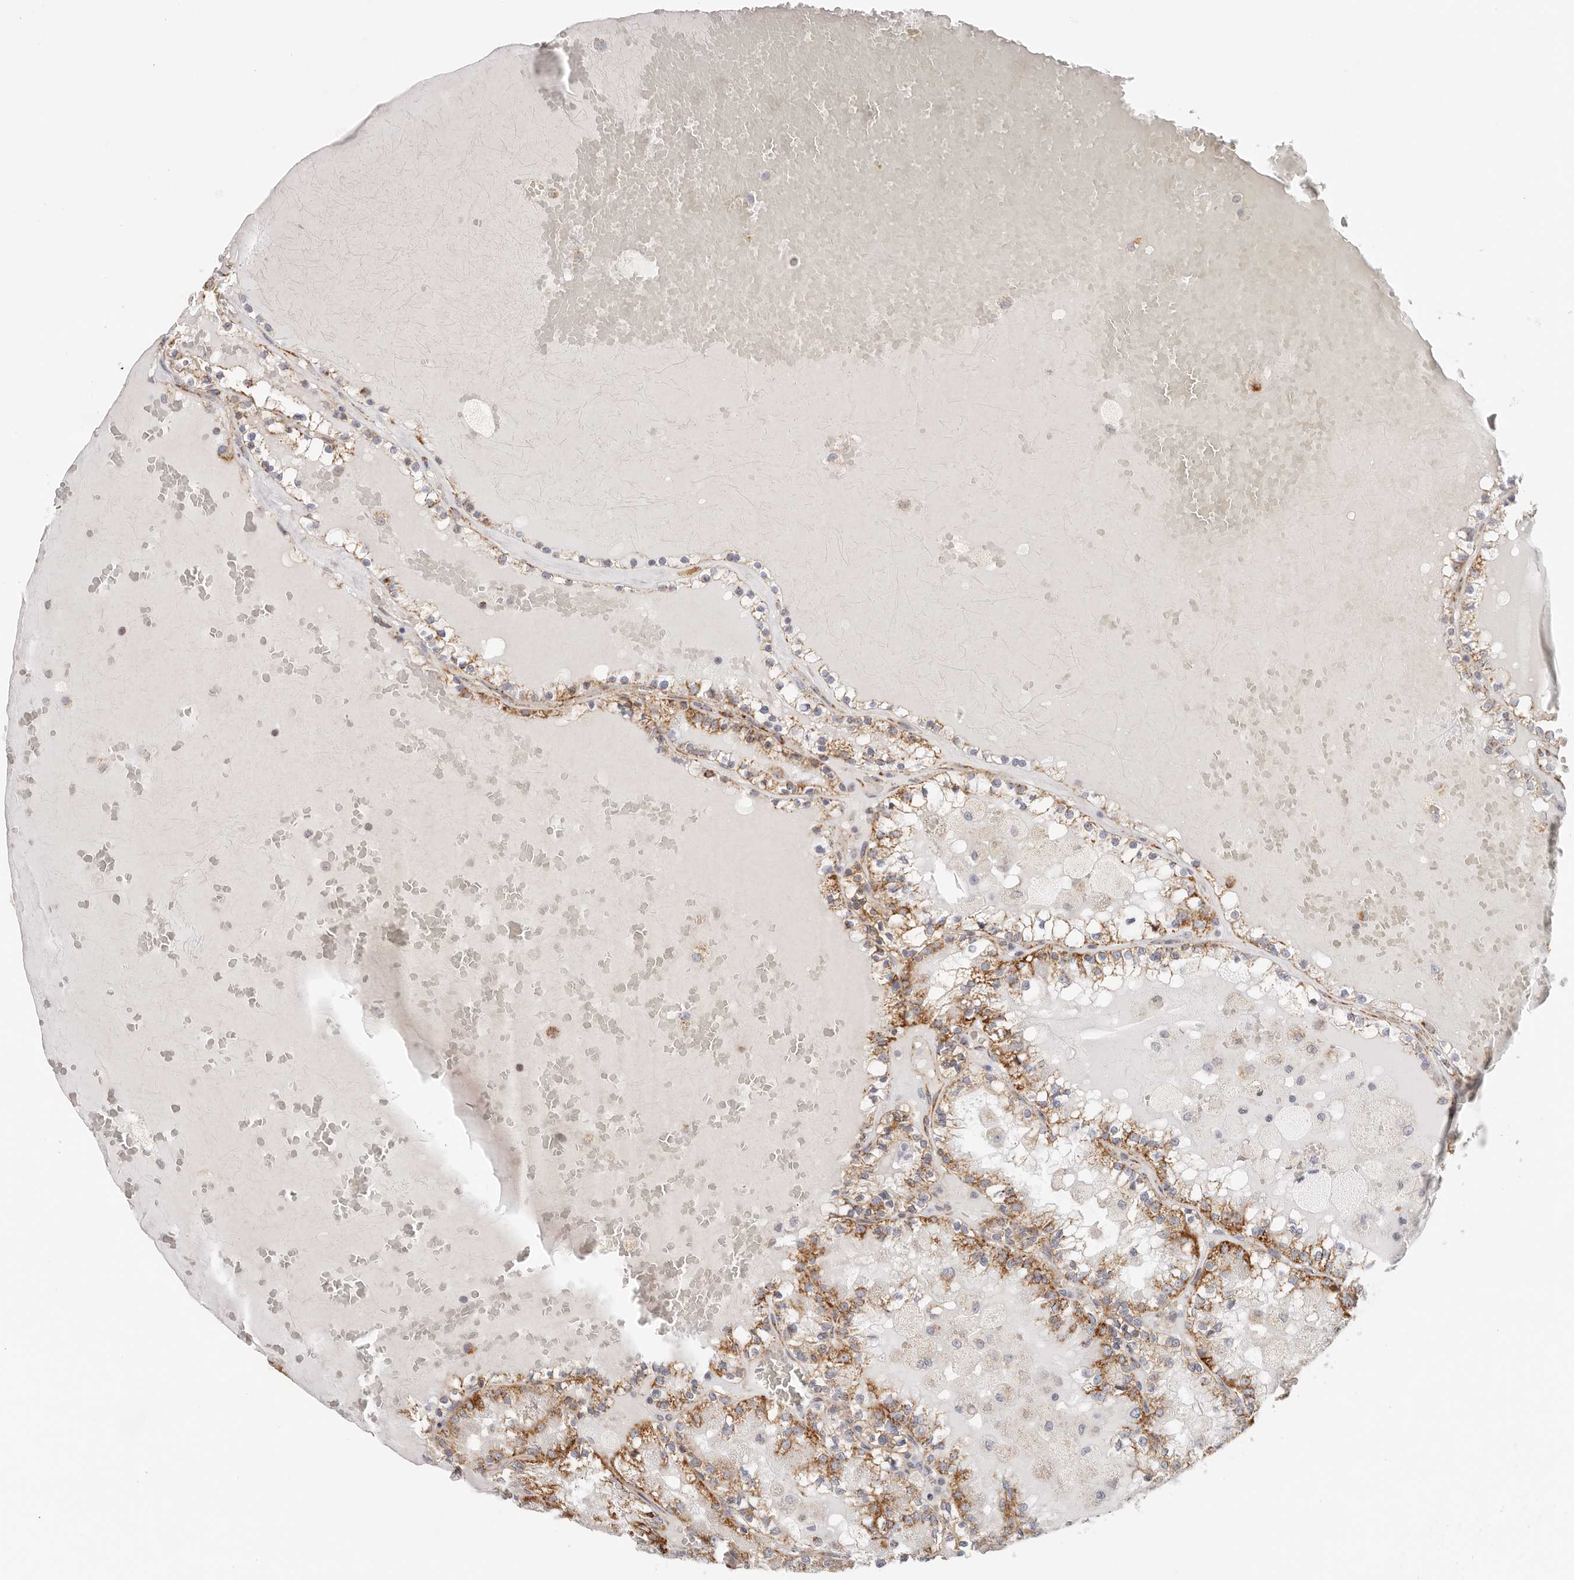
{"staining": {"intensity": "strong", "quantity": "25%-75%", "location": "cytoplasmic/membranous"}, "tissue": "renal cancer", "cell_type": "Tumor cells", "image_type": "cancer", "snomed": [{"axis": "morphology", "description": "Adenocarcinoma, NOS"}, {"axis": "topography", "description": "Kidney"}], "caption": "A histopathology image of human renal cancer stained for a protein demonstrates strong cytoplasmic/membranous brown staining in tumor cells. (DAB = brown stain, brightfield microscopy at high magnification).", "gene": "AFDN", "patient": {"sex": "female", "age": 56}}